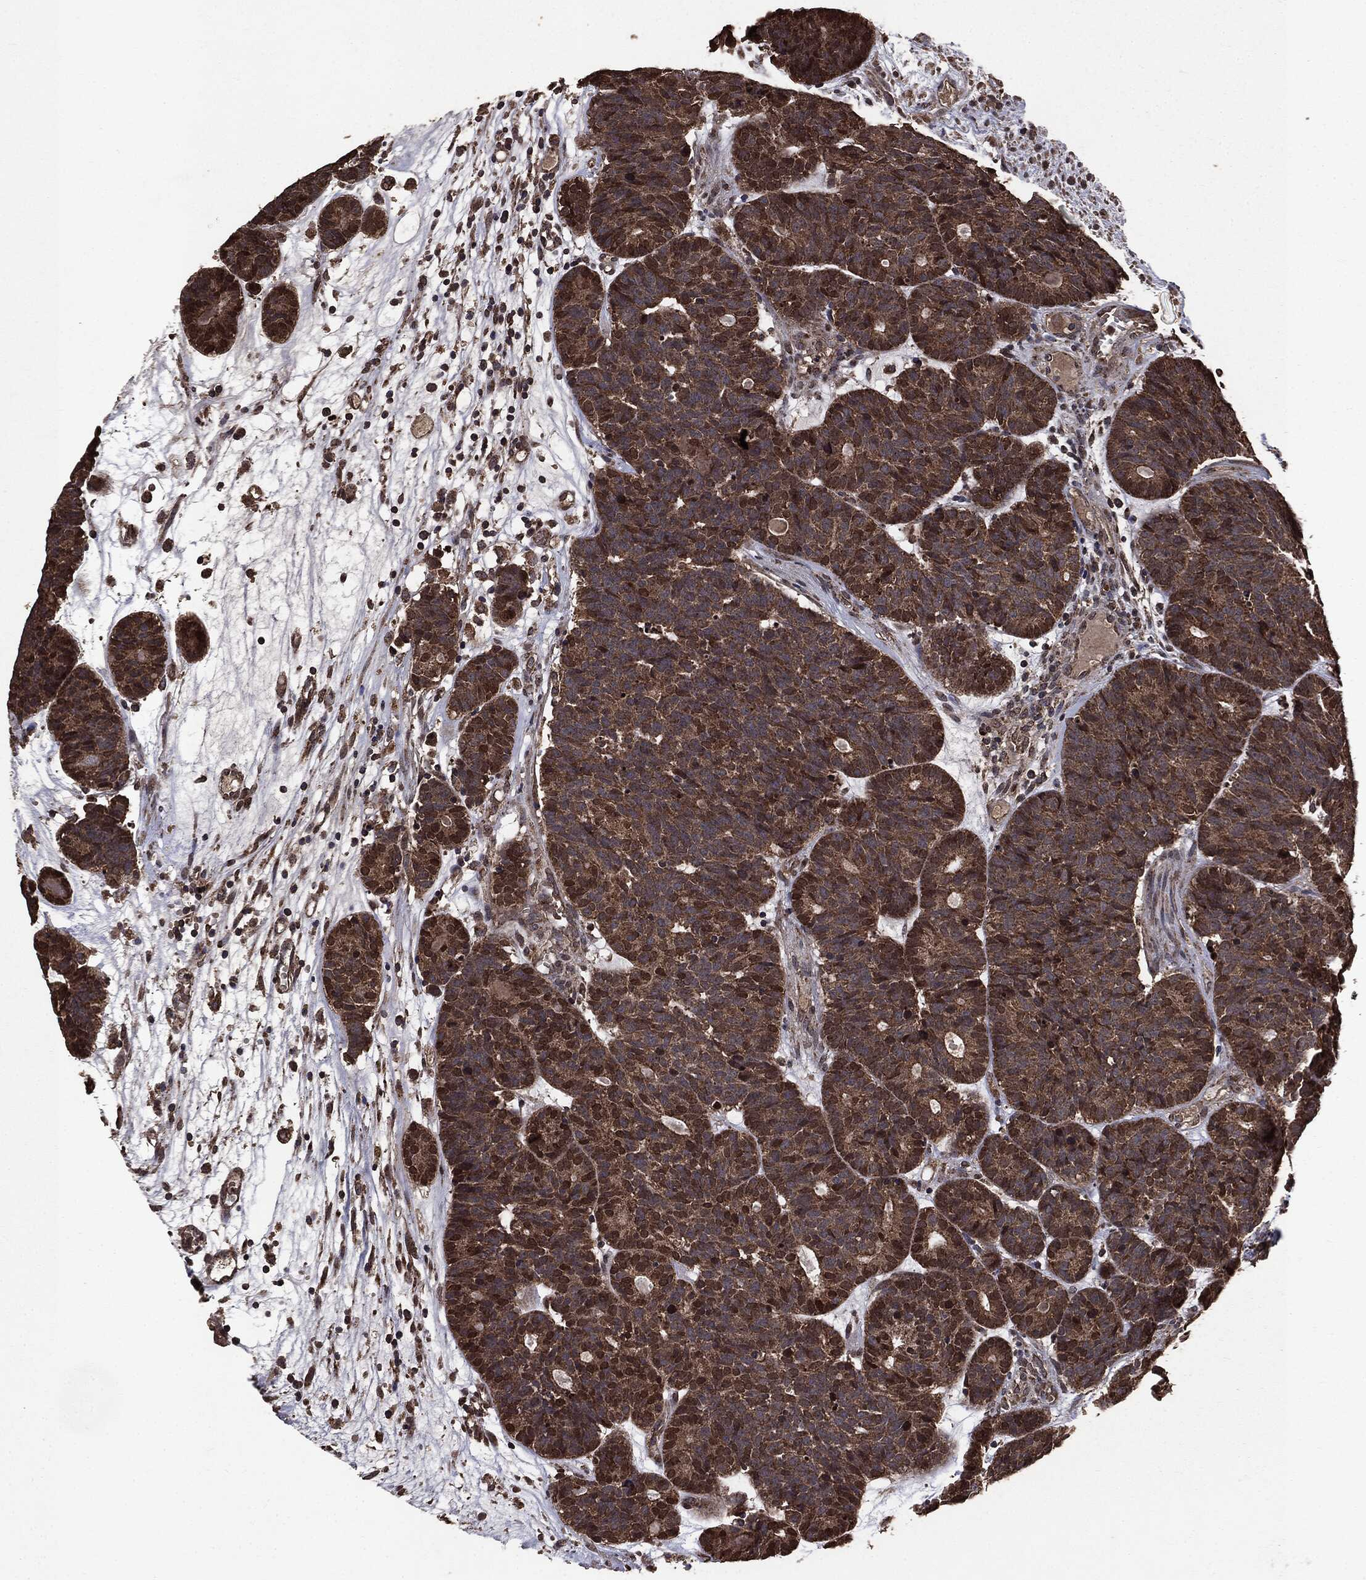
{"staining": {"intensity": "strong", "quantity": "25%-75%", "location": "nuclear"}, "tissue": "head and neck cancer", "cell_type": "Tumor cells", "image_type": "cancer", "snomed": [{"axis": "morphology", "description": "Adenocarcinoma, NOS"}, {"axis": "topography", "description": "Head-Neck"}], "caption": "Human head and neck cancer (adenocarcinoma) stained with a protein marker demonstrates strong staining in tumor cells.", "gene": "PPP6R2", "patient": {"sex": "female", "age": 81}}